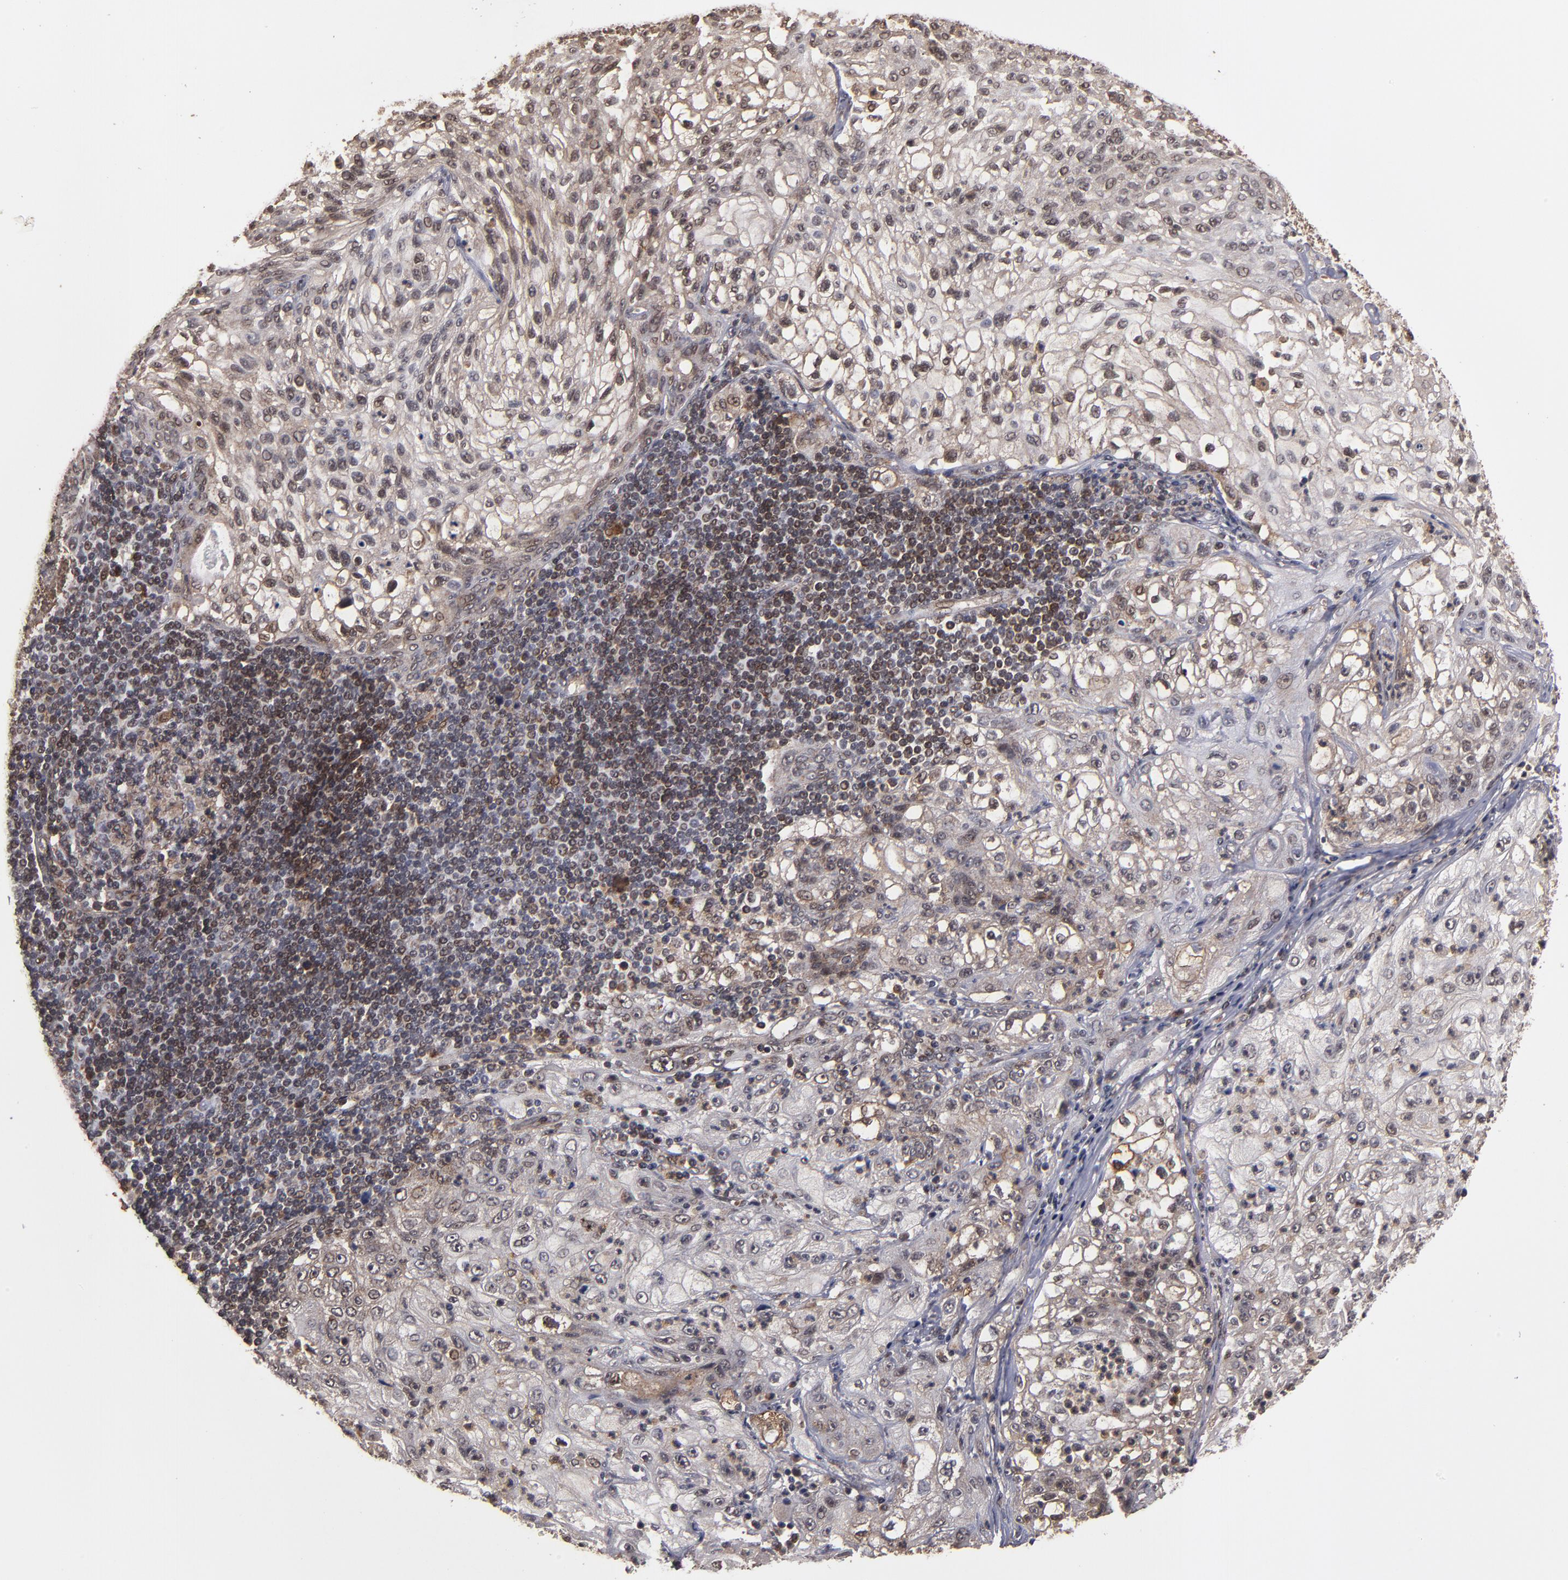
{"staining": {"intensity": "weak", "quantity": "25%-75%", "location": "nuclear"}, "tissue": "lung cancer", "cell_type": "Tumor cells", "image_type": "cancer", "snomed": [{"axis": "morphology", "description": "Inflammation, NOS"}, {"axis": "morphology", "description": "Squamous cell carcinoma, NOS"}, {"axis": "topography", "description": "Lymph node"}, {"axis": "topography", "description": "Soft tissue"}, {"axis": "topography", "description": "Lung"}], "caption": "Lung cancer was stained to show a protein in brown. There is low levels of weak nuclear positivity in about 25%-75% of tumor cells.", "gene": "CUL5", "patient": {"sex": "male", "age": 66}}